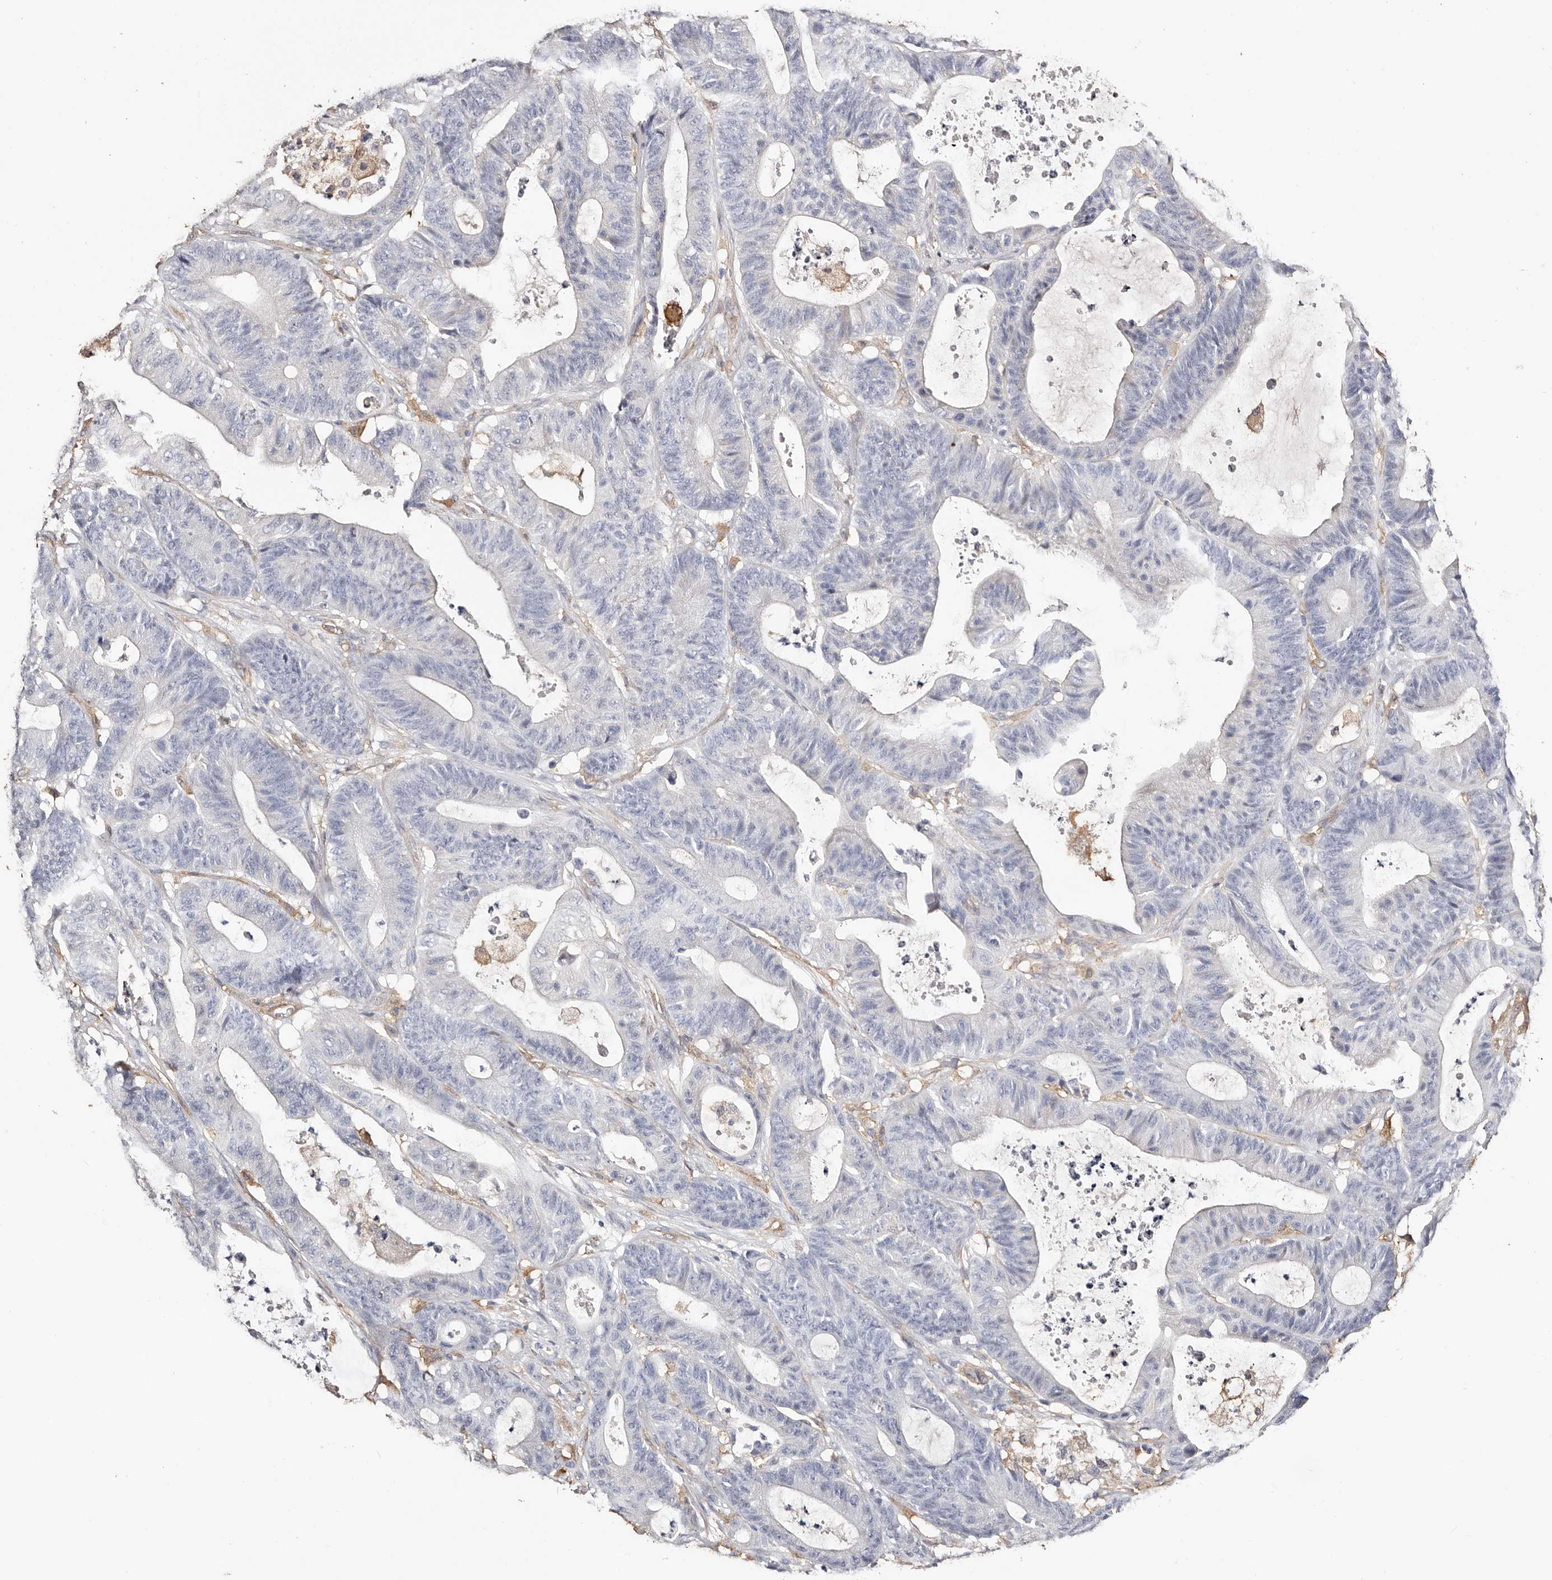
{"staining": {"intensity": "negative", "quantity": "none", "location": "none"}, "tissue": "colorectal cancer", "cell_type": "Tumor cells", "image_type": "cancer", "snomed": [{"axis": "morphology", "description": "Adenocarcinoma, NOS"}, {"axis": "topography", "description": "Colon"}], "caption": "A histopathology image of adenocarcinoma (colorectal) stained for a protein displays no brown staining in tumor cells.", "gene": "TGM2", "patient": {"sex": "female", "age": 84}}